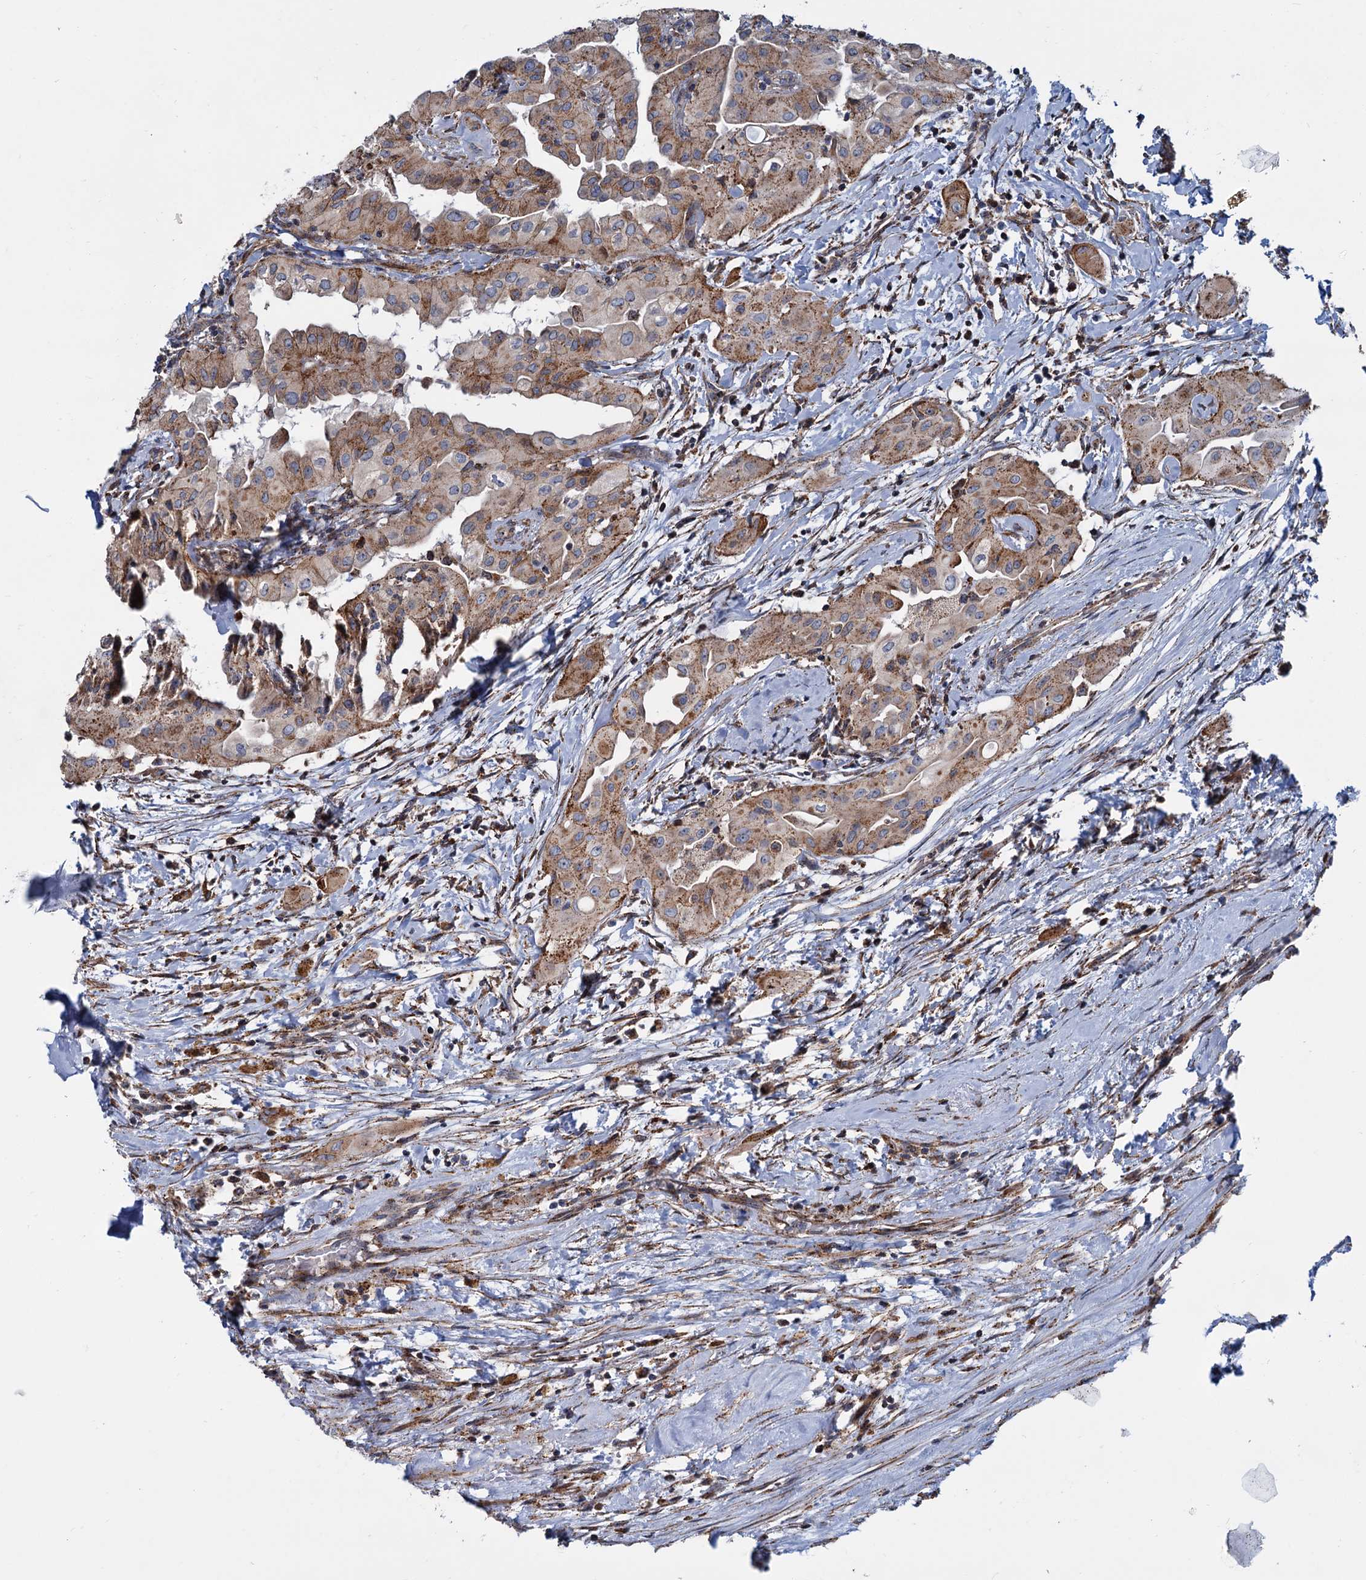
{"staining": {"intensity": "moderate", "quantity": ">75%", "location": "cytoplasmic/membranous"}, "tissue": "thyroid cancer", "cell_type": "Tumor cells", "image_type": "cancer", "snomed": [{"axis": "morphology", "description": "Papillary adenocarcinoma, NOS"}, {"axis": "topography", "description": "Thyroid gland"}], "caption": "Protein analysis of thyroid cancer (papillary adenocarcinoma) tissue reveals moderate cytoplasmic/membranous expression in about >75% of tumor cells. The staining was performed using DAB to visualize the protein expression in brown, while the nuclei were stained in blue with hematoxylin (Magnification: 20x).", "gene": "PSEN1", "patient": {"sex": "female", "age": 59}}